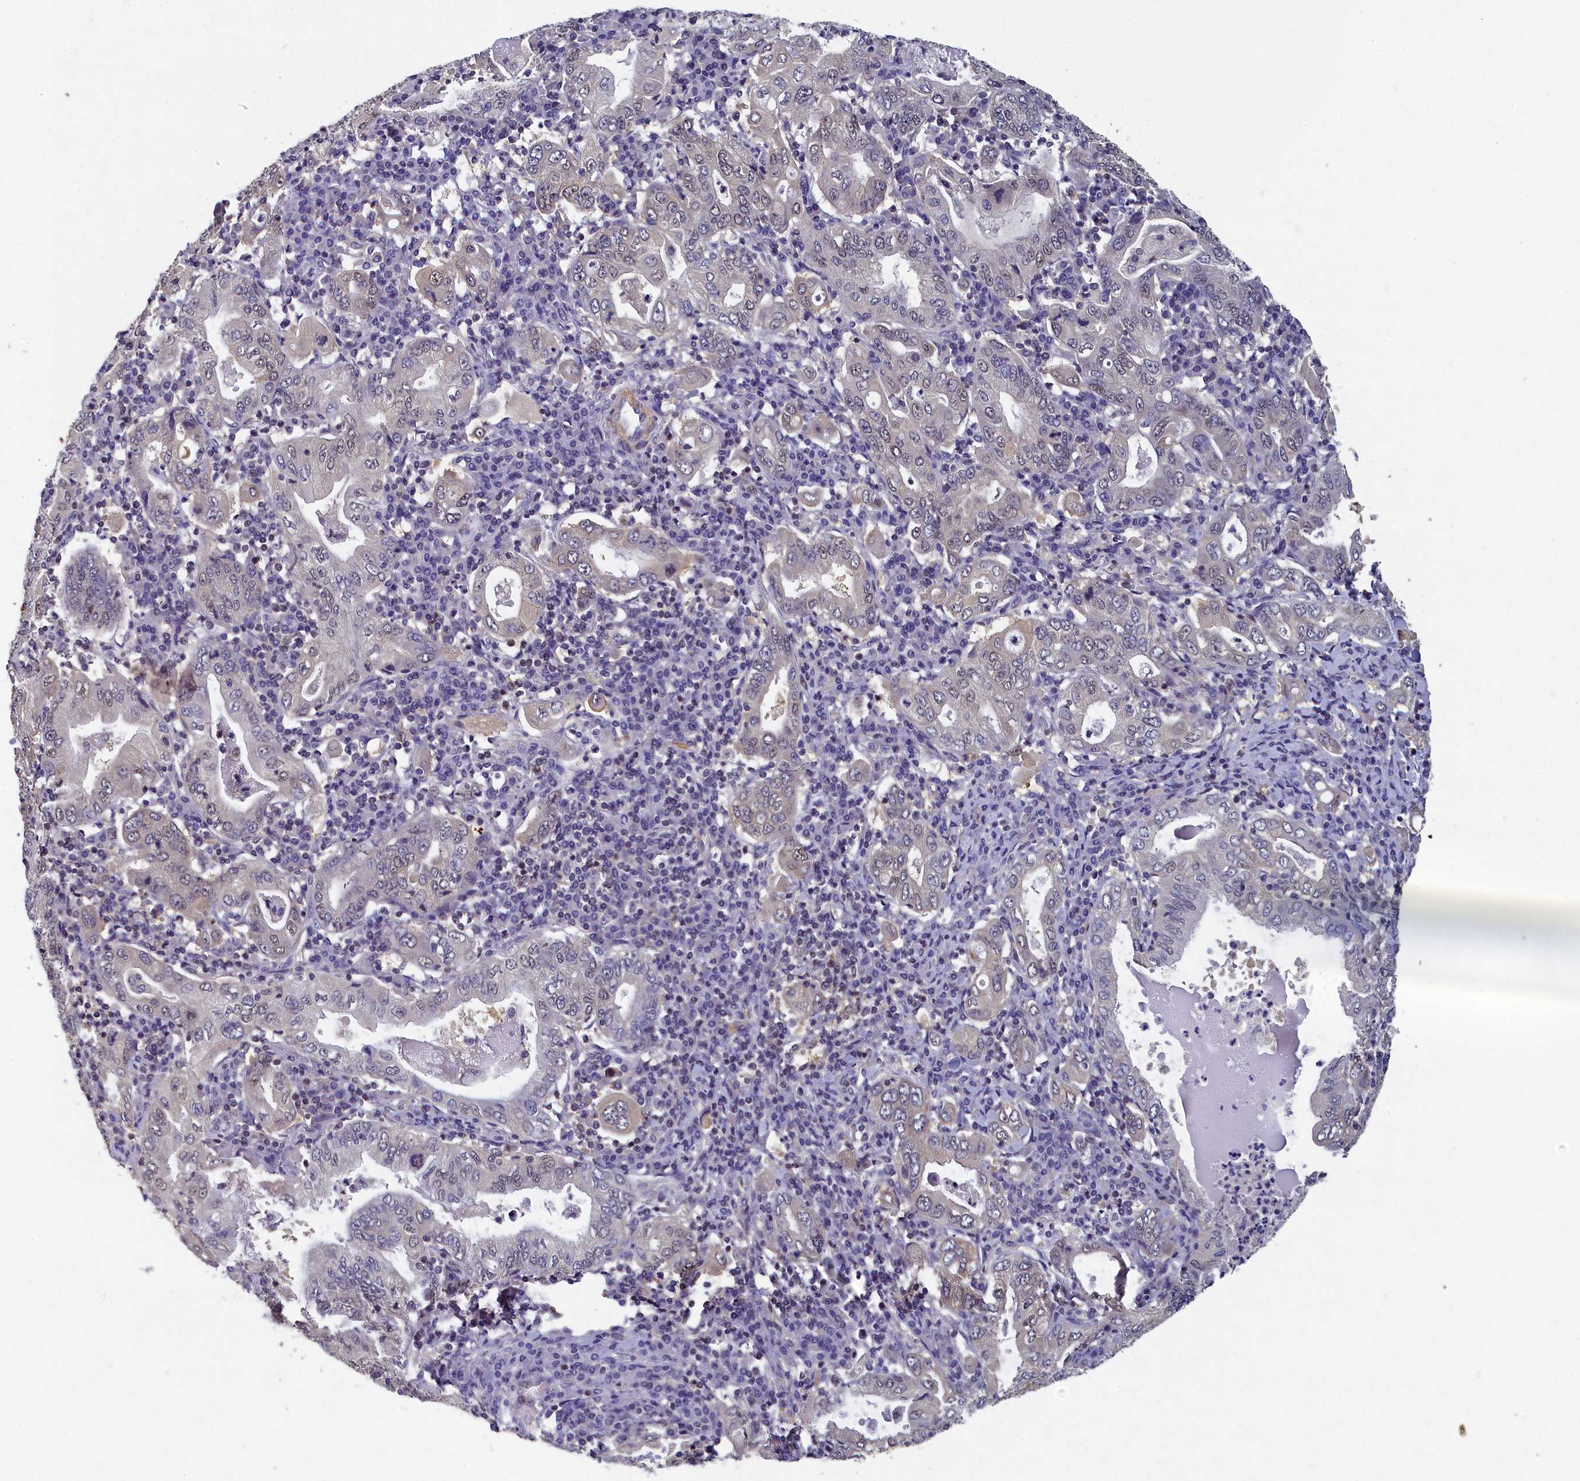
{"staining": {"intensity": "negative", "quantity": "none", "location": "none"}, "tissue": "stomach cancer", "cell_type": "Tumor cells", "image_type": "cancer", "snomed": [{"axis": "morphology", "description": "Normal tissue, NOS"}, {"axis": "morphology", "description": "Adenocarcinoma, NOS"}, {"axis": "topography", "description": "Esophagus"}, {"axis": "topography", "description": "Stomach, upper"}, {"axis": "topography", "description": "Peripheral nerve tissue"}], "caption": "There is no significant expression in tumor cells of stomach cancer (adenocarcinoma). (Brightfield microscopy of DAB IHC at high magnification).", "gene": "TBCB", "patient": {"sex": "male", "age": 62}}